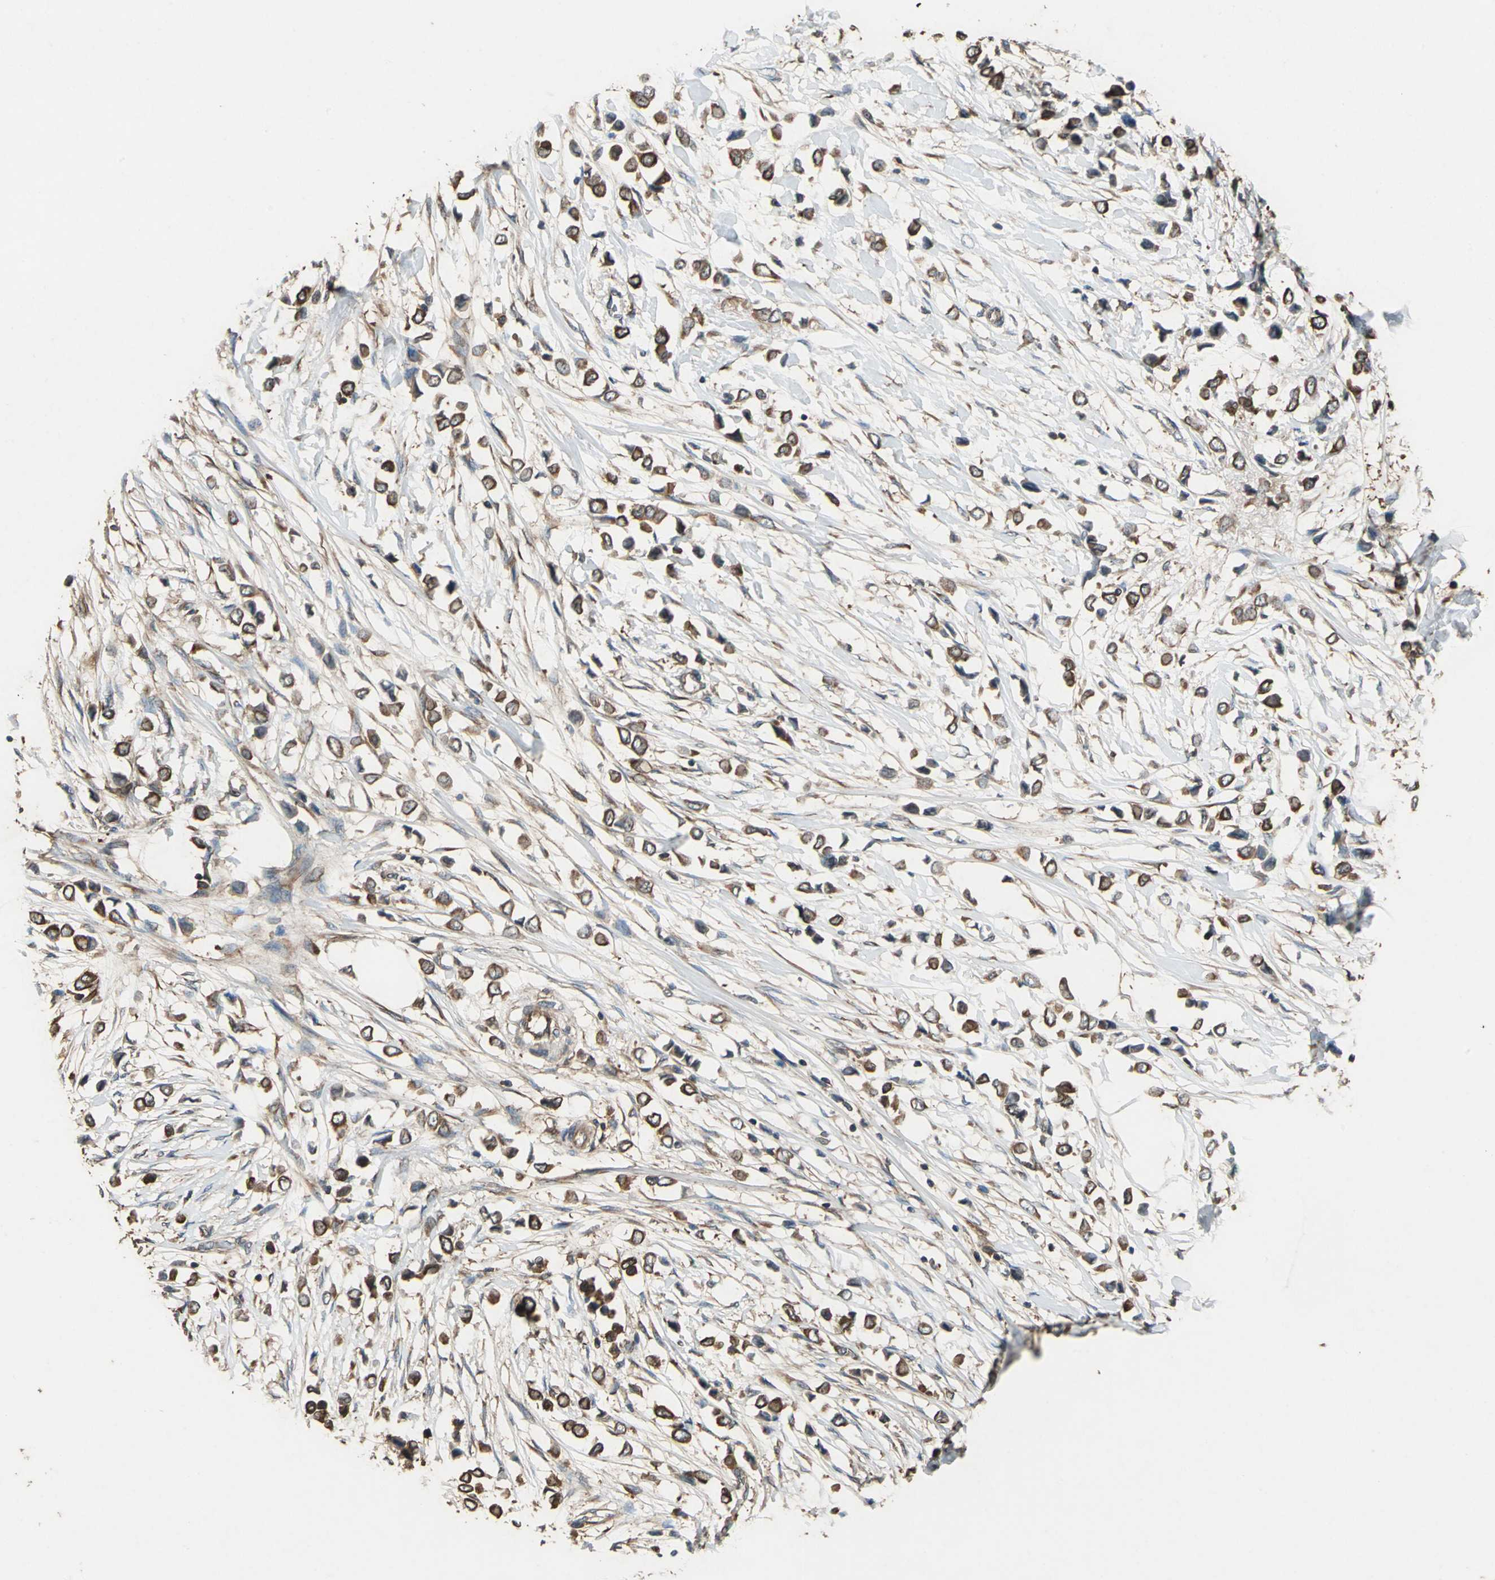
{"staining": {"intensity": "strong", "quantity": ">75%", "location": "cytoplasmic/membranous"}, "tissue": "breast cancer", "cell_type": "Tumor cells", "image_type": "cancer", "snomed": [{"axis": "morphology", "description": "Lobular carcinoma"}, {"axis": "topography", "description": "Breast"}], "caption": "Approximately >75% of tumor cells in breast cancer (lobular carcinoma) demonstrate strong cytoplasmic/membranous protein expression as visualized by brown immunohistochemical staining.", "gene": "CAPN1", "patient": {"sex": "female", "age": 51}}